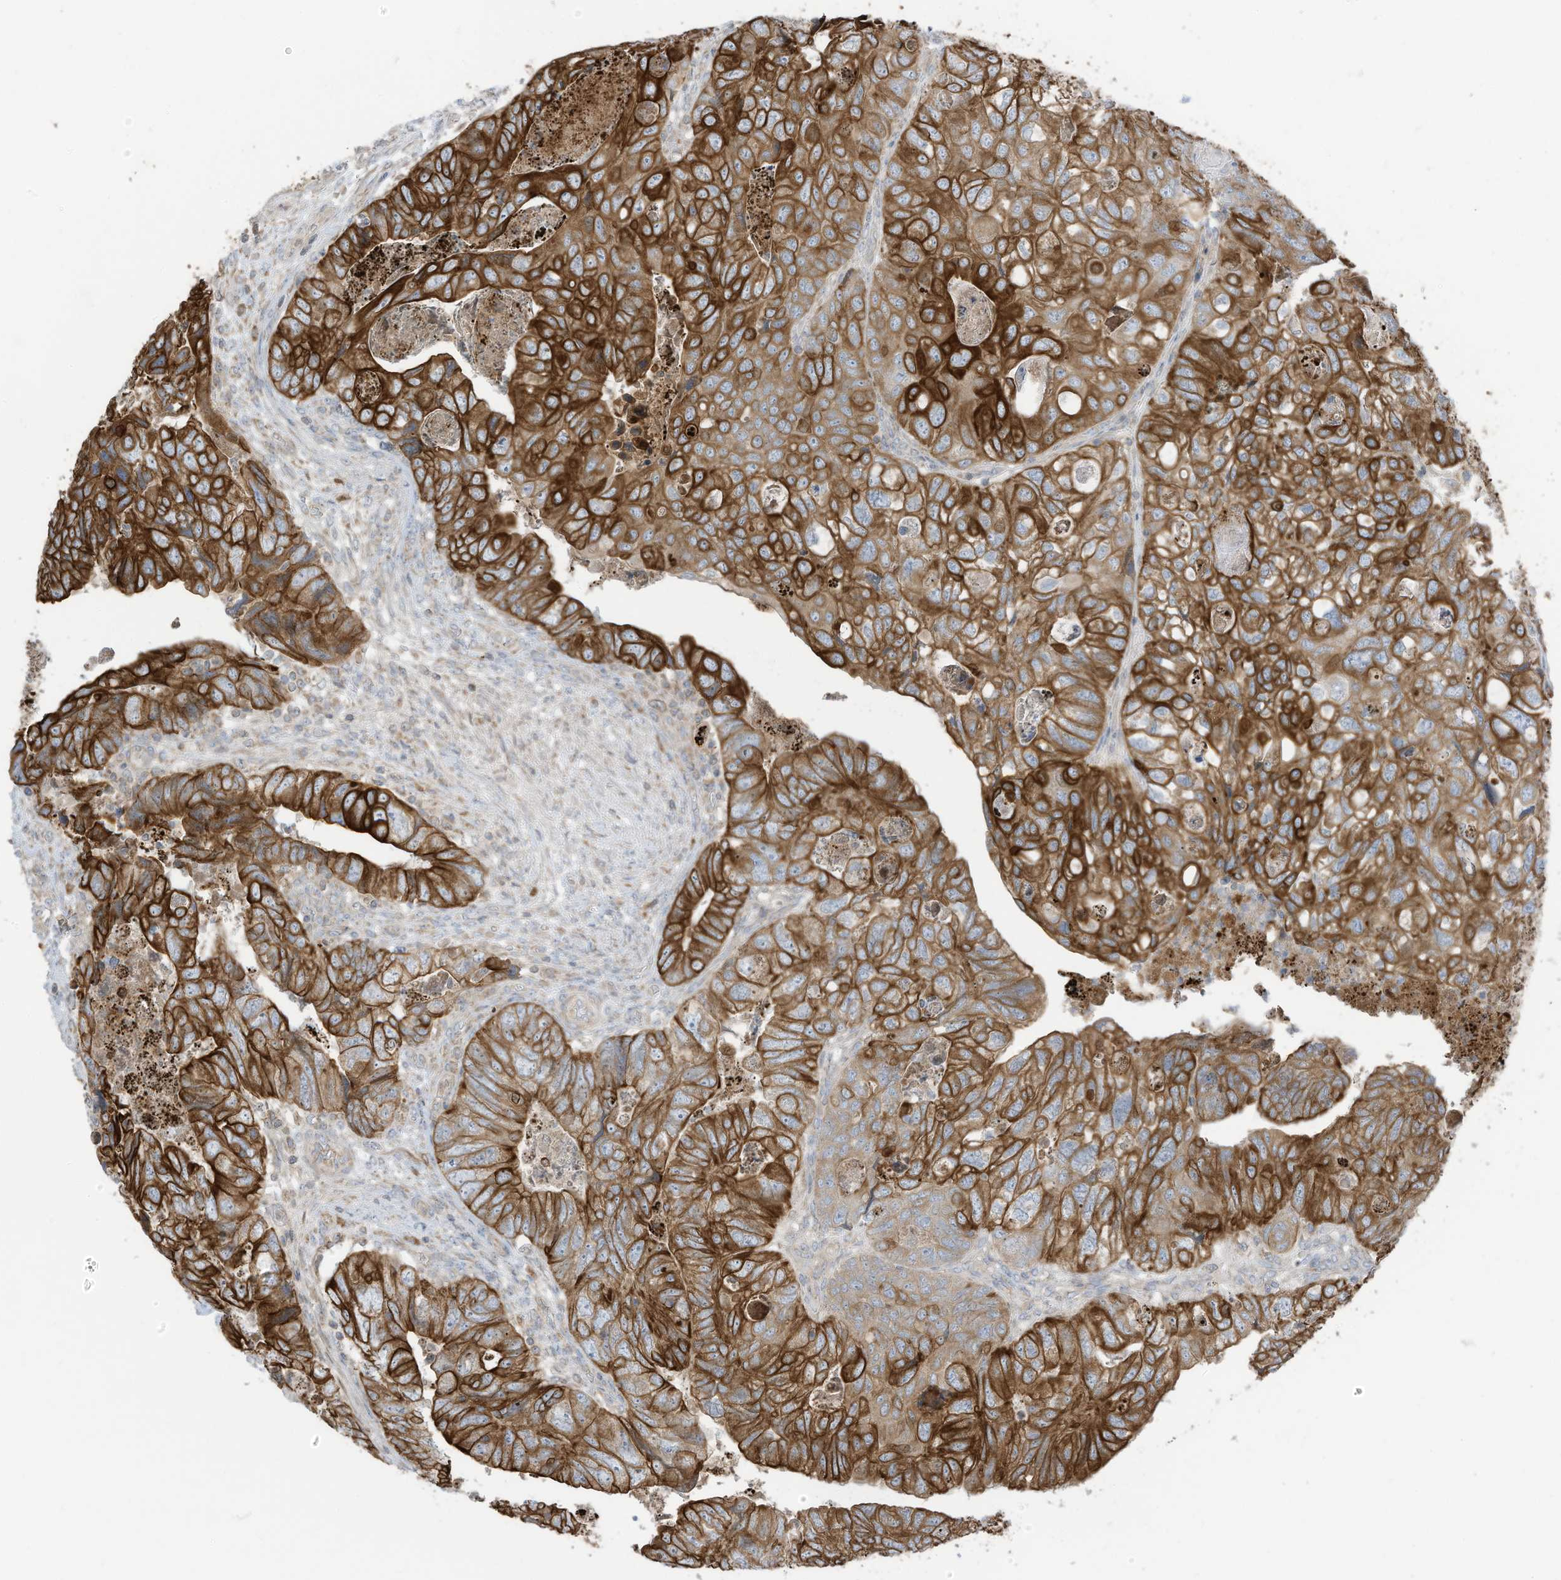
{"staining": {"intensity": "strong", "quantity": ">75%", "location": "cytoplasmic/membranous"}, "tissue": "colorectal cancer", "cell_type": "Tumor cells", "image_type": "cancer", "snomed": [{"axis": "morphology", "description": "Adenocarcinoma, NOS"}, {"axis": "topography", "description": "Rectum"}], "caption": "This histopathology image exhibits immunohistochemistry (IHC) staining of human colorectal cancer (adenocarcinoma), with high strong cytoplasmic/membranous positivity in approximately >75% of tumor cells.", "gene": "CGAS", "patient": {"sex": "male", "age": 63}}